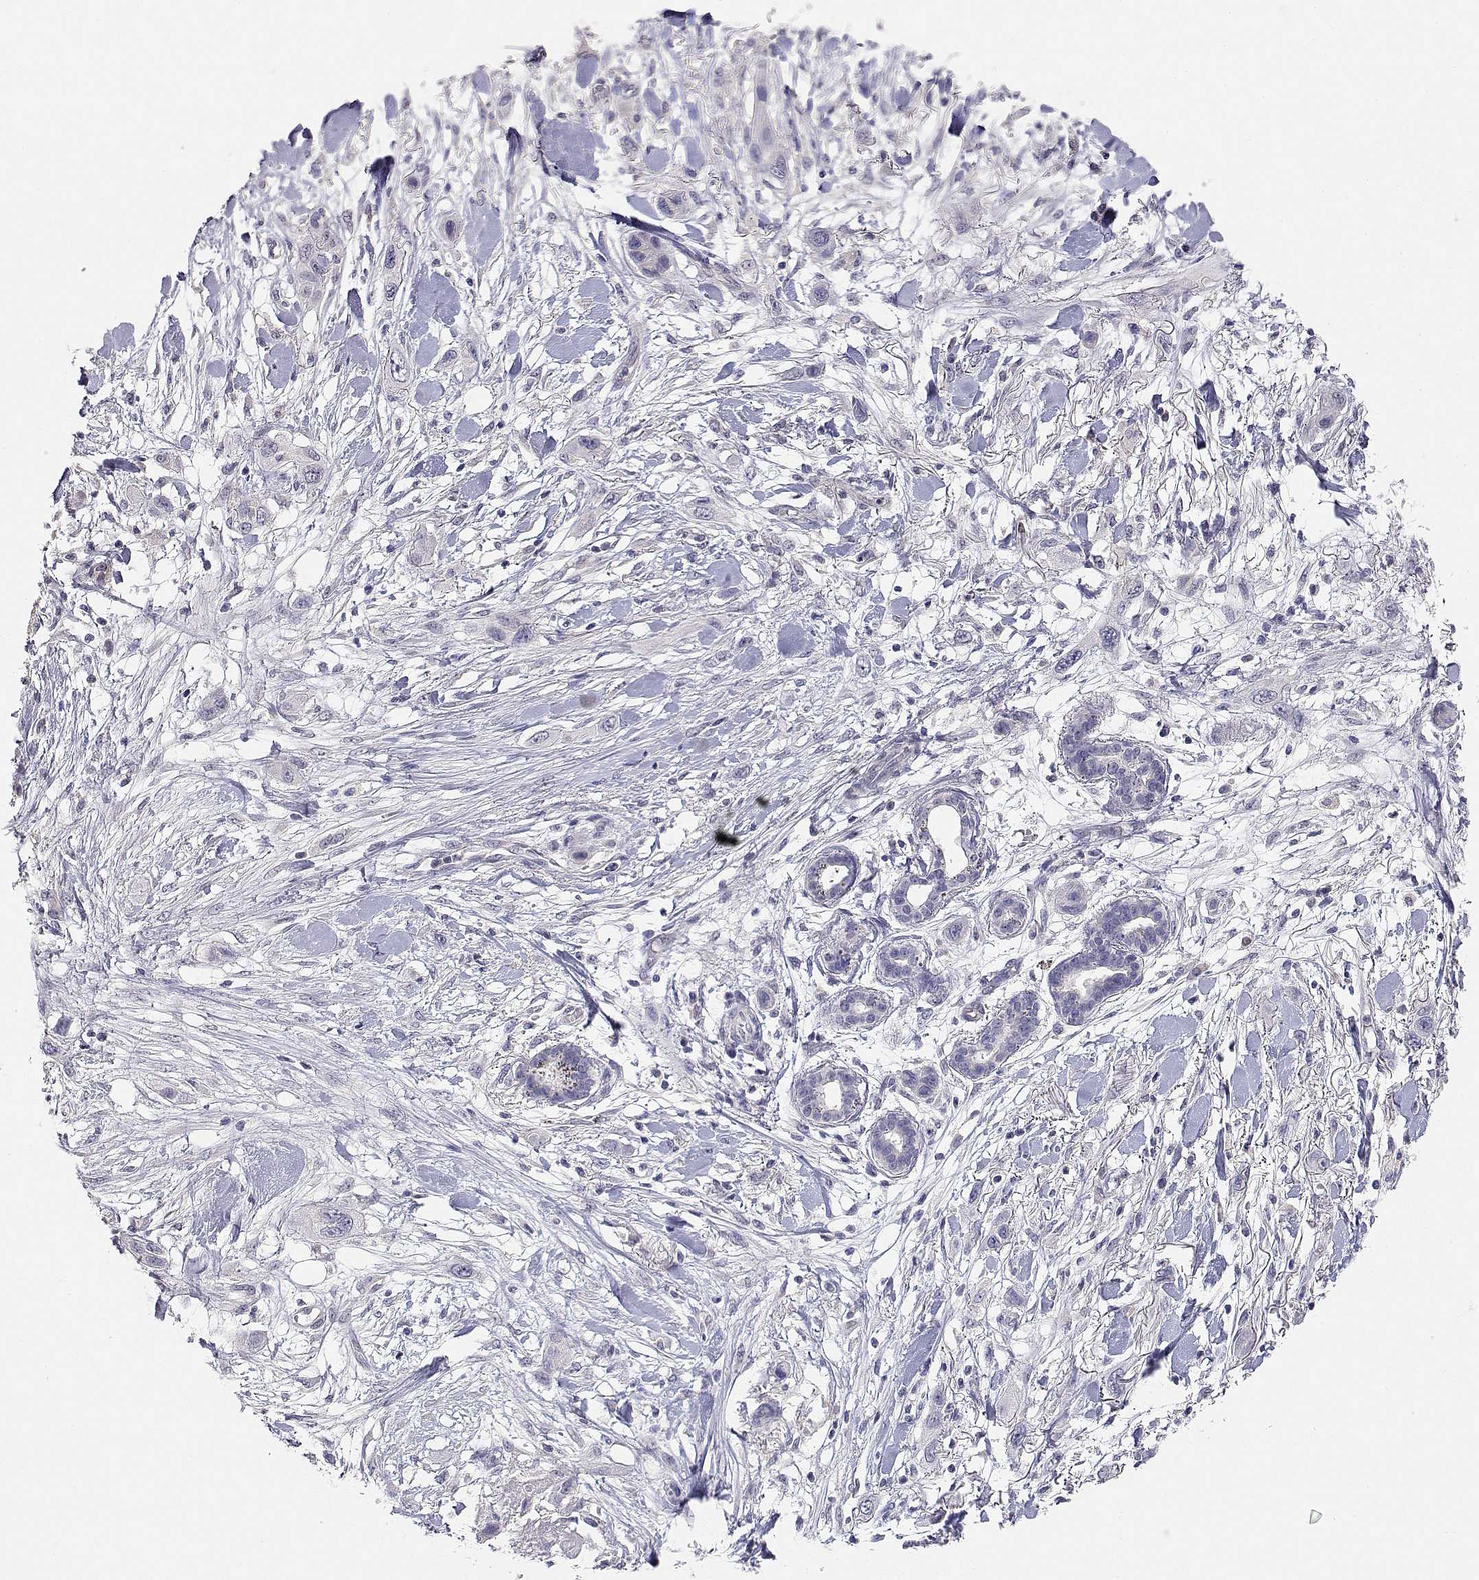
{"staining": {"intensity": "negative", "quantity": "none", "location": "none"}, "tissue": "skin cancer", "cell_type": "Tumor cells", "image_type": "cancer", "snomed": [{"axis": "morphology", "description": "Squamous cell carcinoma, NOS"}, {"axis": "topography", "description": "Skin"}], "caption": "Immunohistochemical staining of human squamous cell carcinoma (skin) exhibits no significant expression in tumor cells.", "gene": "ADA", "patient": {"sex": "male", "age": 79}}